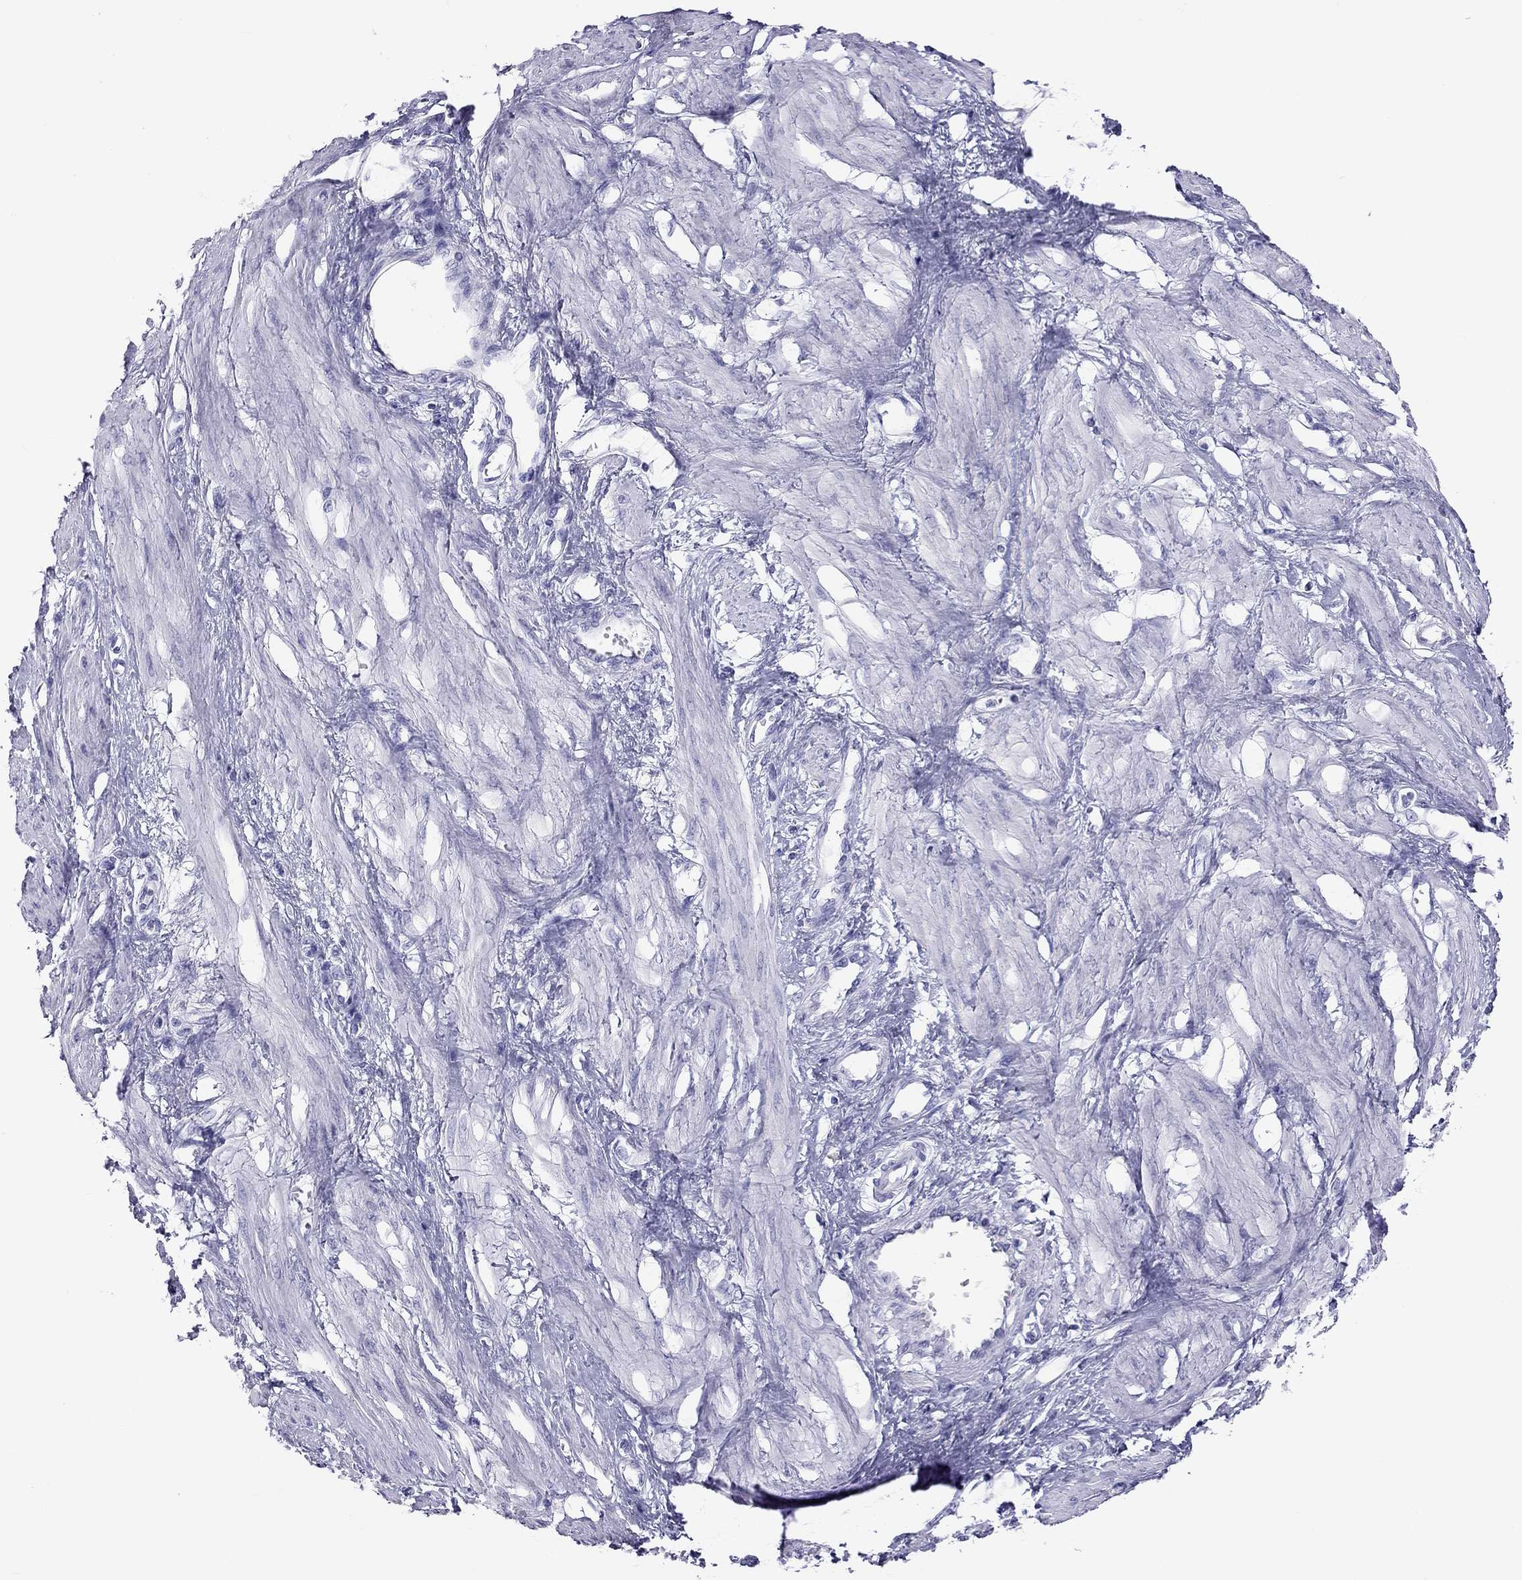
{"staining": {"intensity": "negative", "quantity": "none", "location": "none"}, "tissue": "smooth muscle", "cell_type": "Smooth muscle cells", "image_type": "normal", "snomed": [{"axis": "morphology", "description": "Normal tissue, NOS"}, {"axis": "topography", "description": "Smooth muscle"}, {"axis": "topography", "description": "Uterus"}], "caption": "An immunohistochemistry (IHC) image of unremarkable smooth muscle is shown. There is no staining in smooth muscle cells of smooth muscle. (Brightfield microscopy of DAB (3,3'-diaminobenzidine) immunohistochemistry at high magnification).", "gene": "KLRG1", "patient": {"sex": "female", "age": 39}}